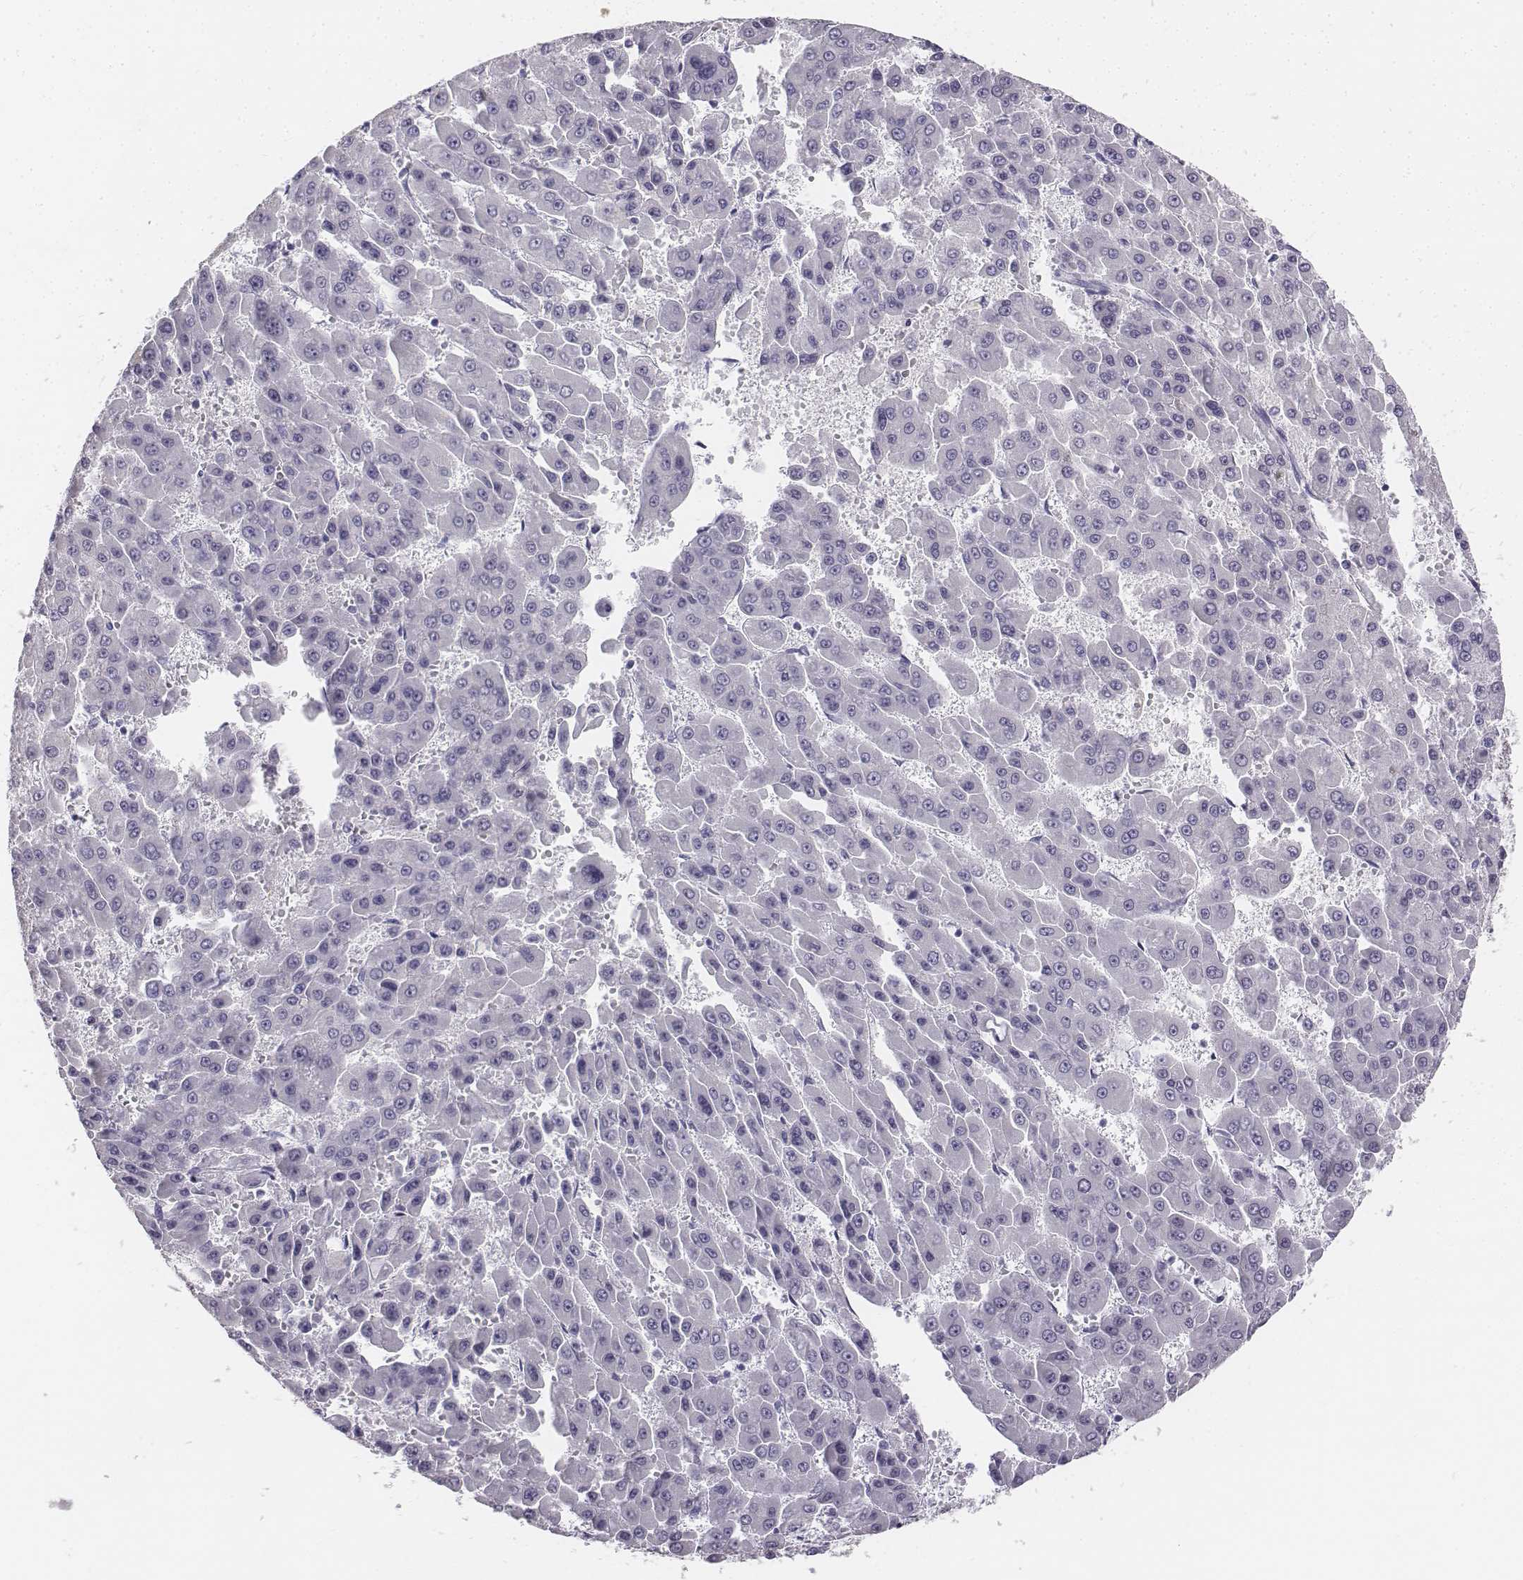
{"staining": {"intensity": "negative", "quantity": "none", "location": "none"}, "tissue": "liver cancer", "cell_type": "Tumor cells", "image_type": "cancer", "snomed": [{"axis": "morphology", "description": "Carcinoma, Hepatocellular, NOS"}, {"axis": "topography", "description": "Liver"}], "caption": "Tumor cells are negative for protein expression in human hepatocellular carcinoma (liver).", "gene": "UCN2", "patient": {"sex": "male", "age": 78}}